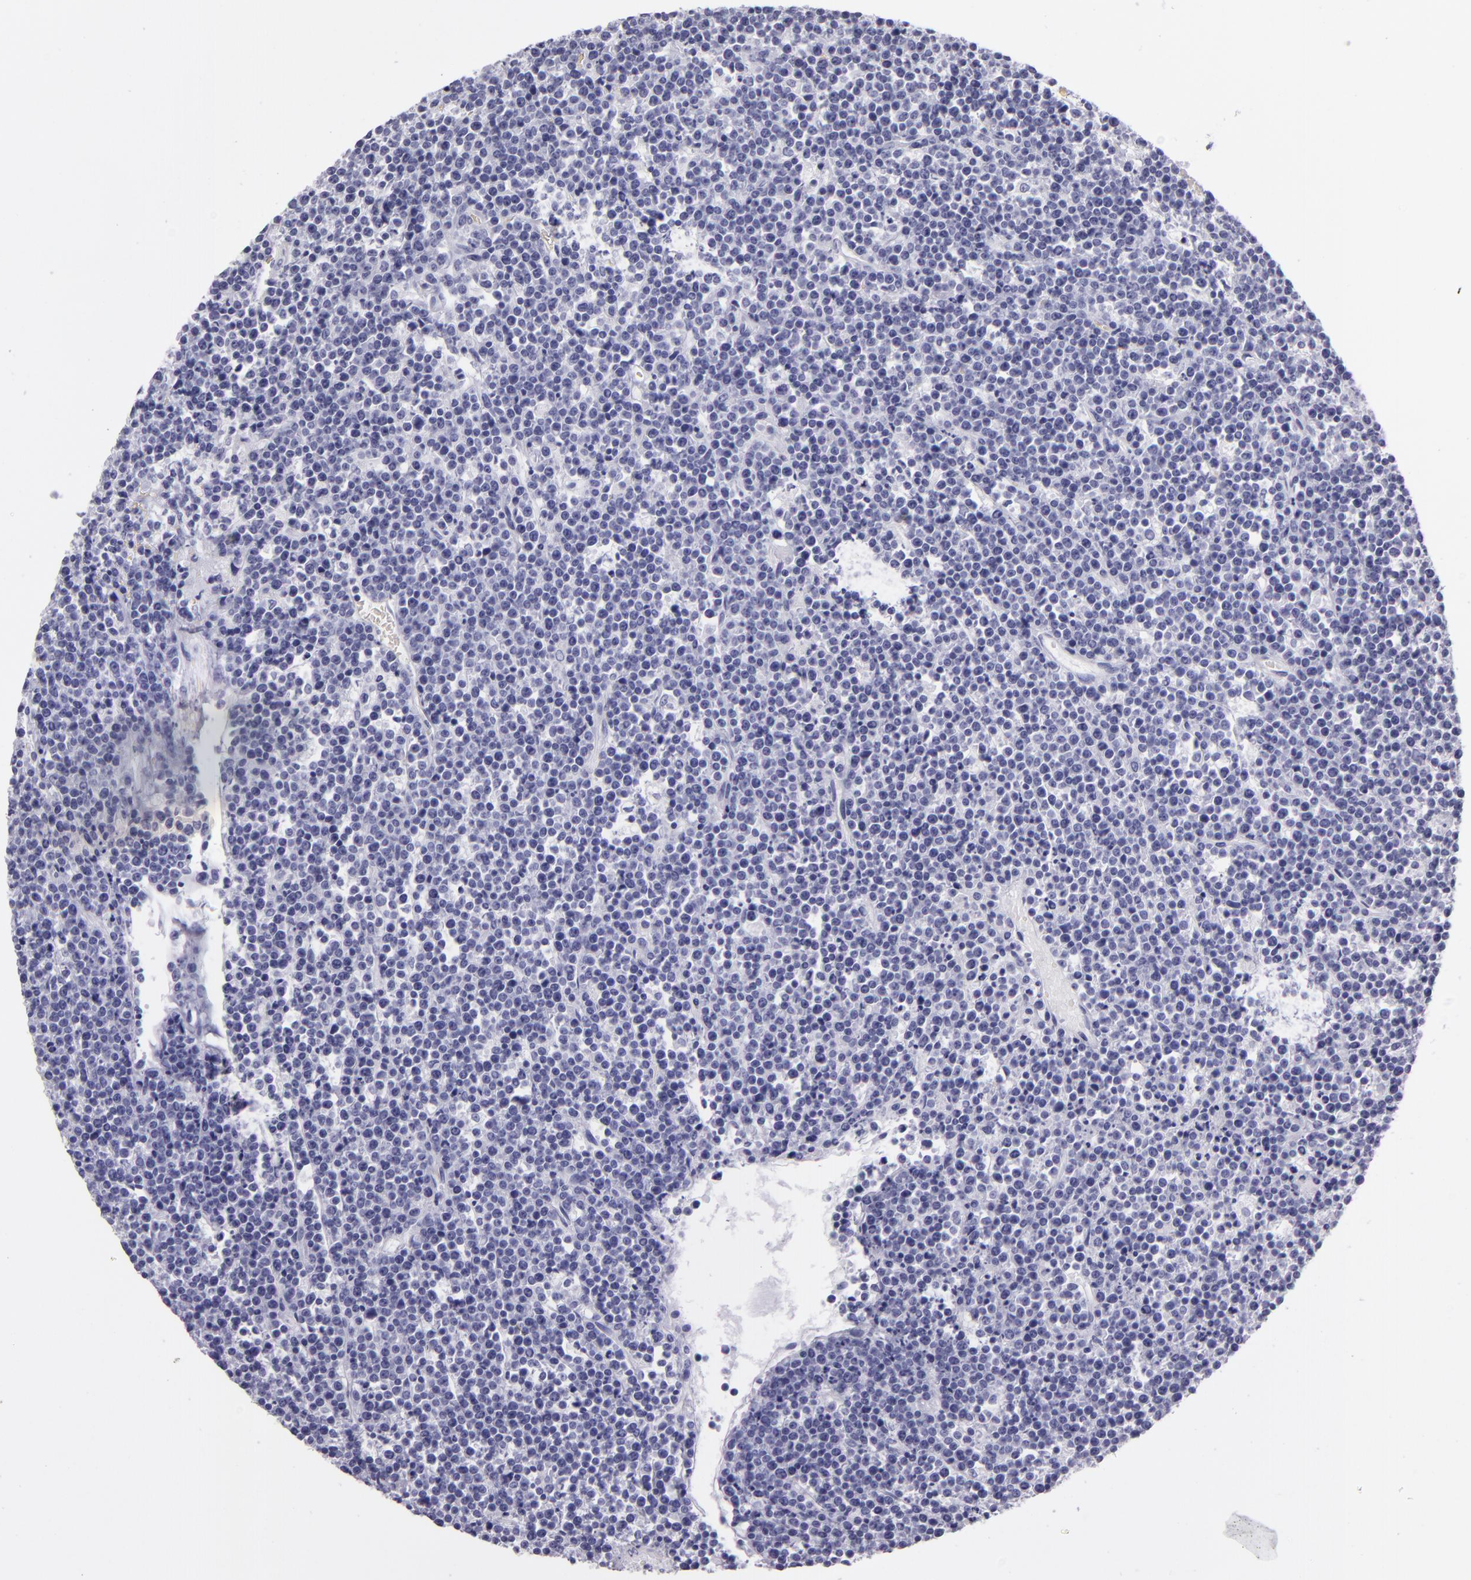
{"staining": {"intensity": "negative", "quantity": "none", "location": "none"}, "tissue": "lymphoma", "cell_type": "Tumor cells", "image_type": "cancer", "snomed": [{"axis": "morphology", "description": "Malignant lymphoma, non-Hodgkin's type, High grade"}, {"axis": "topography", "description": "Ovary"}], "caption": "Tumor cells are negative for brown protein staining in high-grade malignant lymphoma, non-Hodgkin's type.", "gene": "CR2", "patient": {"sex": "female", "age": 56}}